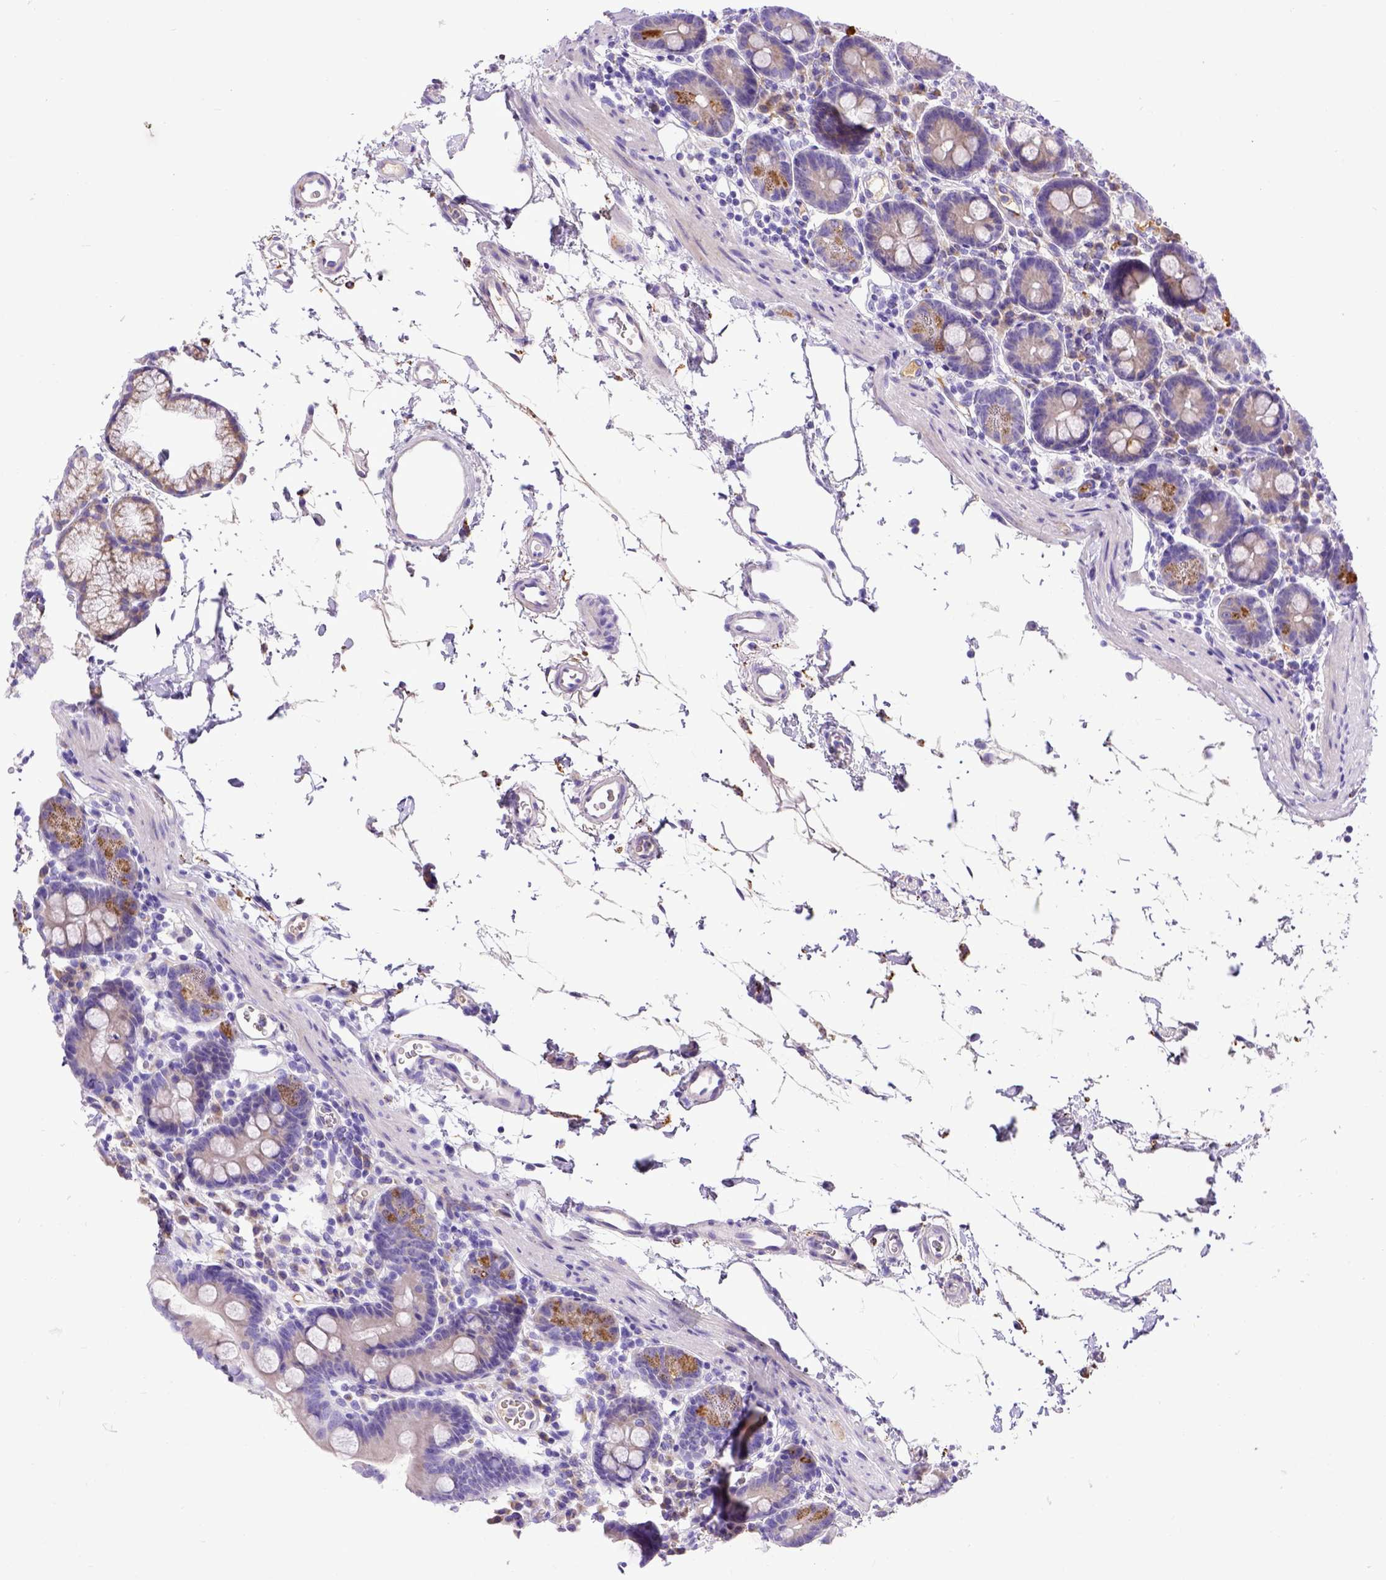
{"staining": {"intensity": "weak", "quantity": "<25%", "location": "cytoplasmic/membranous"}, "tissue": "duodenum", "cell_type": "Glandular cells", "image_type": "normal", "snomed": [{"axis": "morphology", "description": "Normal tissue, NOS"}, {"axis": "topography", "description": "Duodenum"}], "caption": "A high-resolution micrograph shows immunohistochemistry (IHC) staining of unremarkable duodenum, which shows no significant staining in glandular cells.", "gene": "CFAP300", "patient": {"sex": "male", "age": 59}}